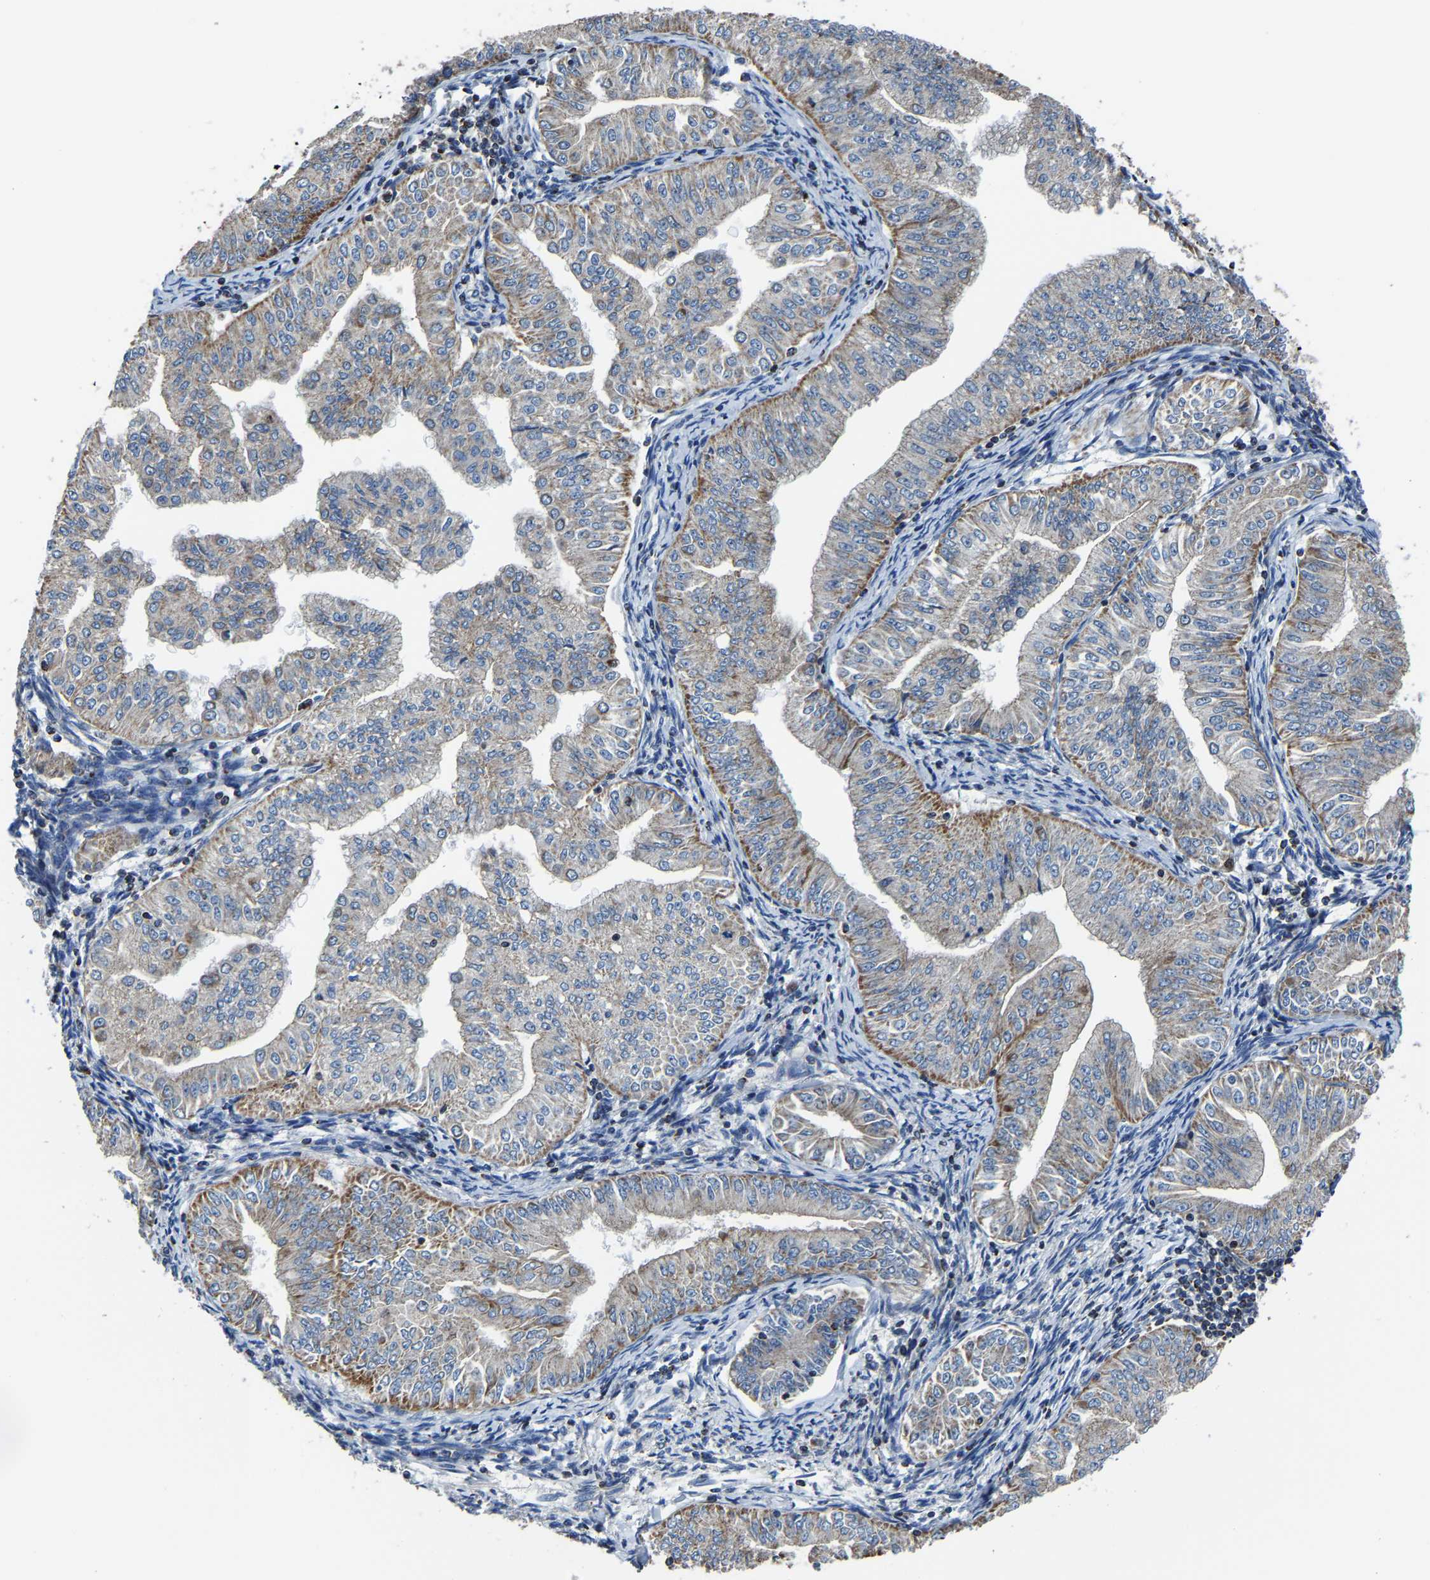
{"staining": {"intensity": "moderate", "quantity": "<25%", "location": "cytoplasmic/membranous"}, "tissue": "endometrial cancer", "cell_type": "Tumor cells", "image_type": "cancer", "snomed": [{"axis": "morphology", "description": "Normal tissue, NOS"}, {"axis": "morphology", "description": "Adenocarcinoma, NOS"}, {"axis": "topography", "description": "Endometrium"}], "caption": "This is a micrograph of immunohistochemistry staining of adenocarcinoma (endometrial), which shows moderate positivity in the cytoplasmic/membranous of tumor cells.", "gene": "AGK", "patient": {"sex": "female", "age": 53}}